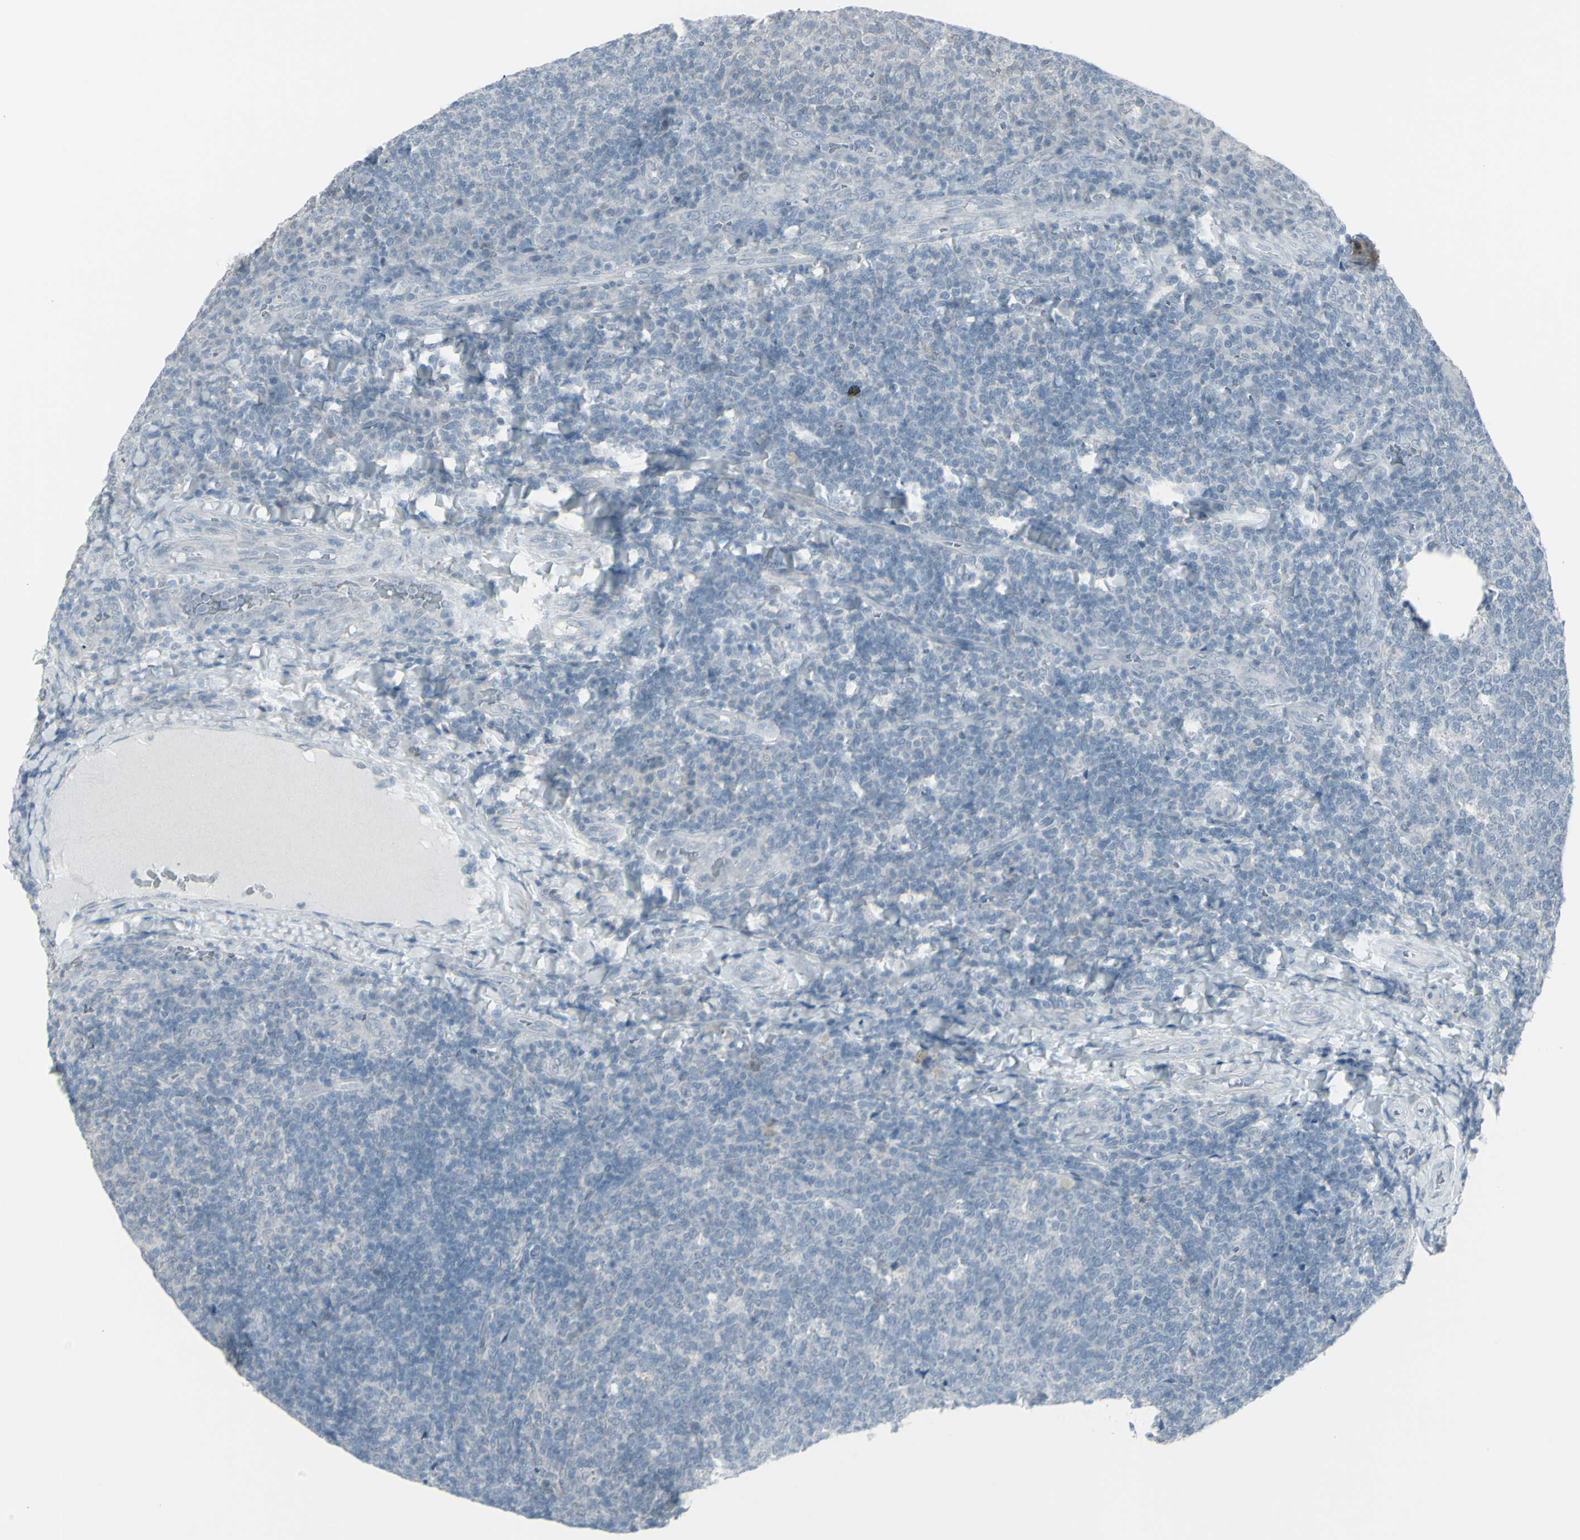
{"staining": {"intensity": "negative", "quantity": "none", "location": "none"}, "tissue": "tonsil", "cell_type": "Germinal center cells", "image_type": "normal", "snomed": [{"axis": "morphology", "description": "Normal tissue, NOS"}, {"axis": "topography", "description": "Tonsil"}], "caption": "There is no significant staining in germinal center cells of tonsil. (Immunohistochemistry, brightfield microscopy, high magnification).", "gene": "RAB3A", "patient": {"sex": "male", "age": 17}}